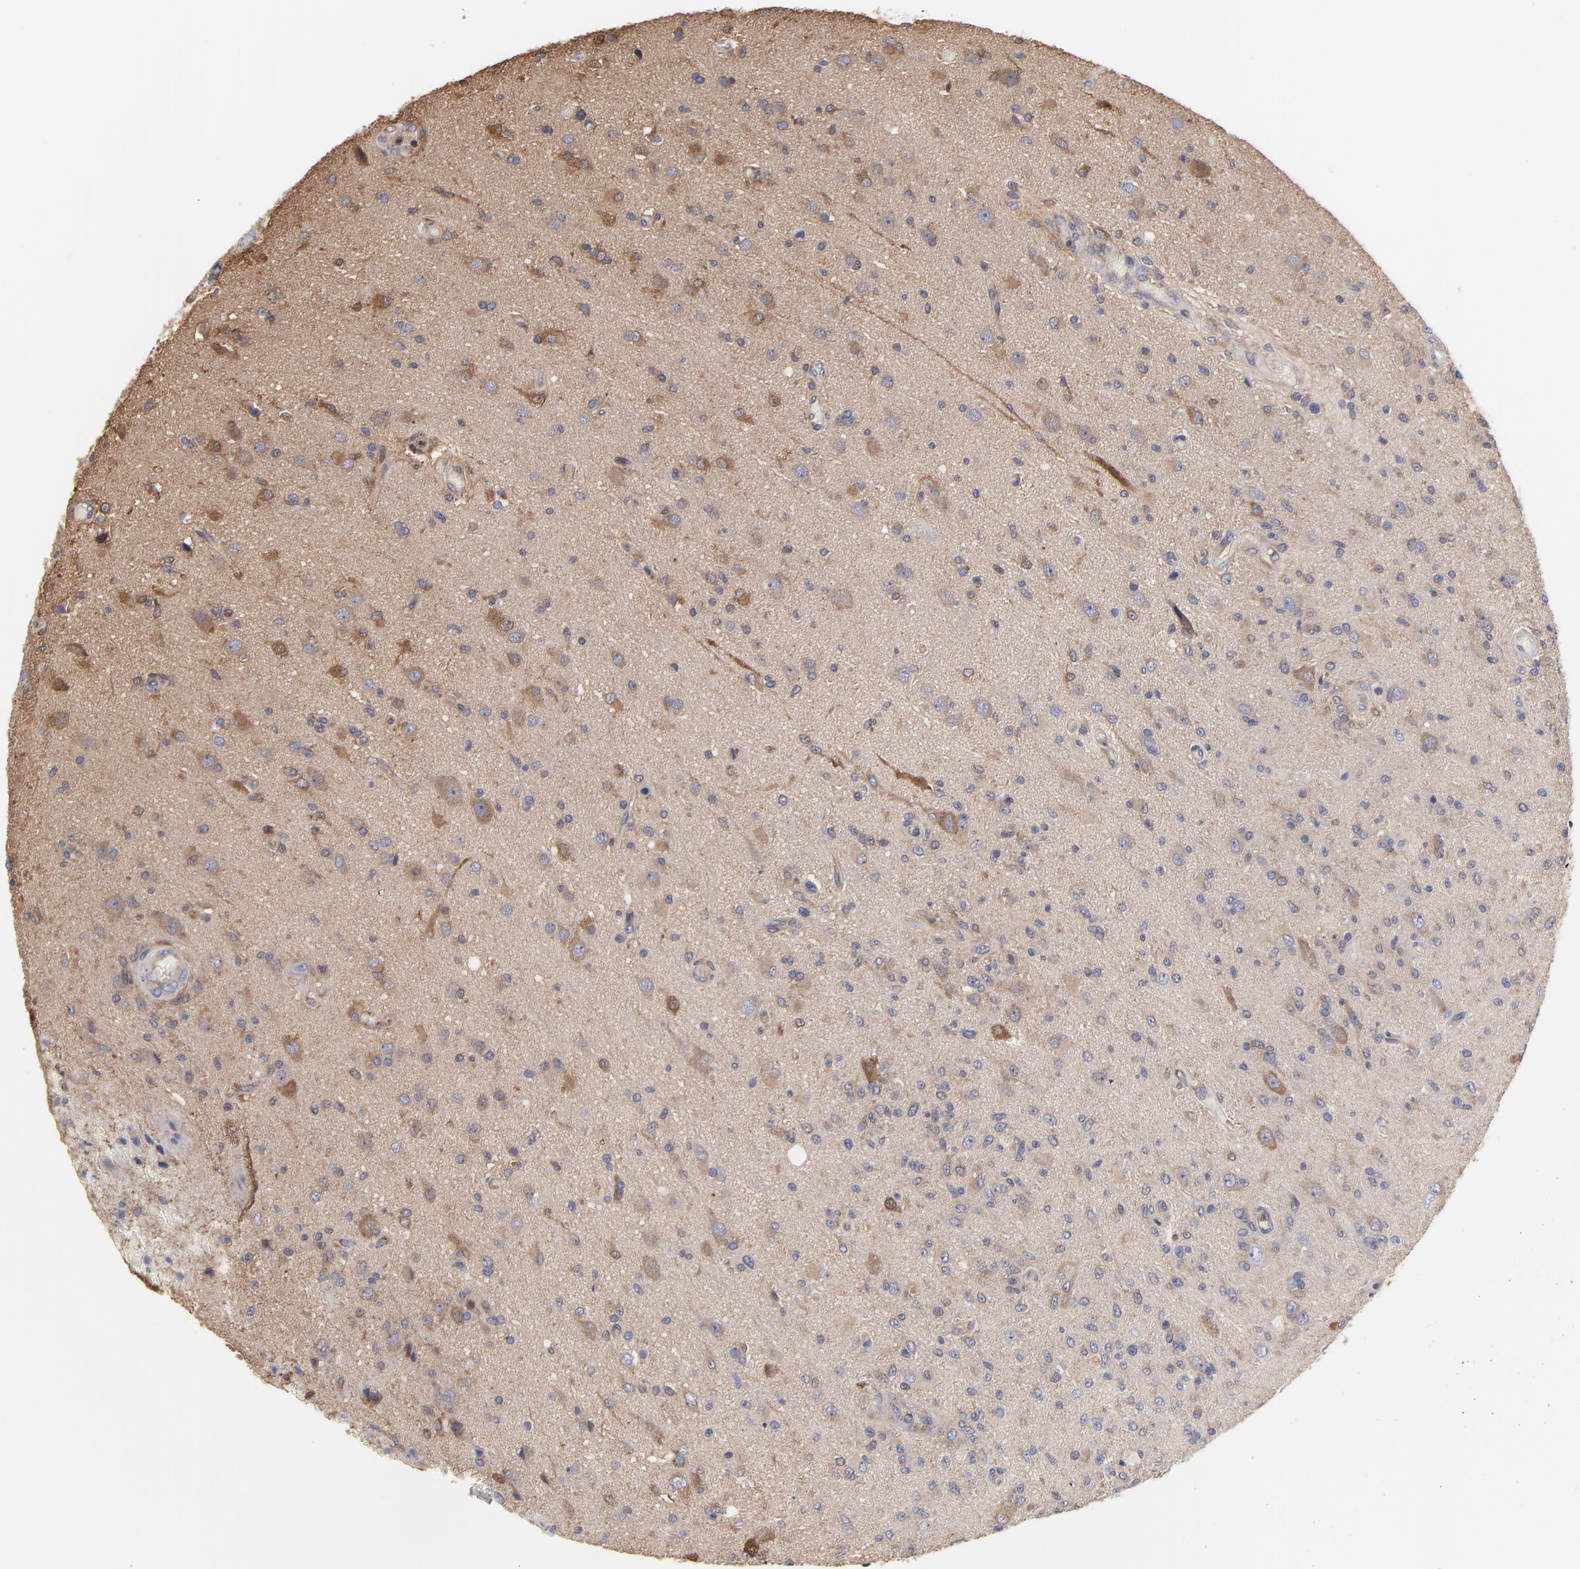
{"staining": {"intensity": "weak", "quantity": "<25%", "location": "cytoplasmic/membranous"}, "tissue": "glioma", "cell_type": "Tumor cells", "image_type": "cancer", "snomed": [{"axis": "morphology", "description": "Normal tissue, NOS"}, {"axis": "morphology", "description": "Glioma, malignant, High grade"}, {"axis": "topography", "description": "Cerebral cortex"}], "caption": "Malignant glioma (high-grade) stained for a protein using IHC shows no positivity tumor cells.", "gene": "NFKBIA", "patient": {"sex": "male", "age": 77}}